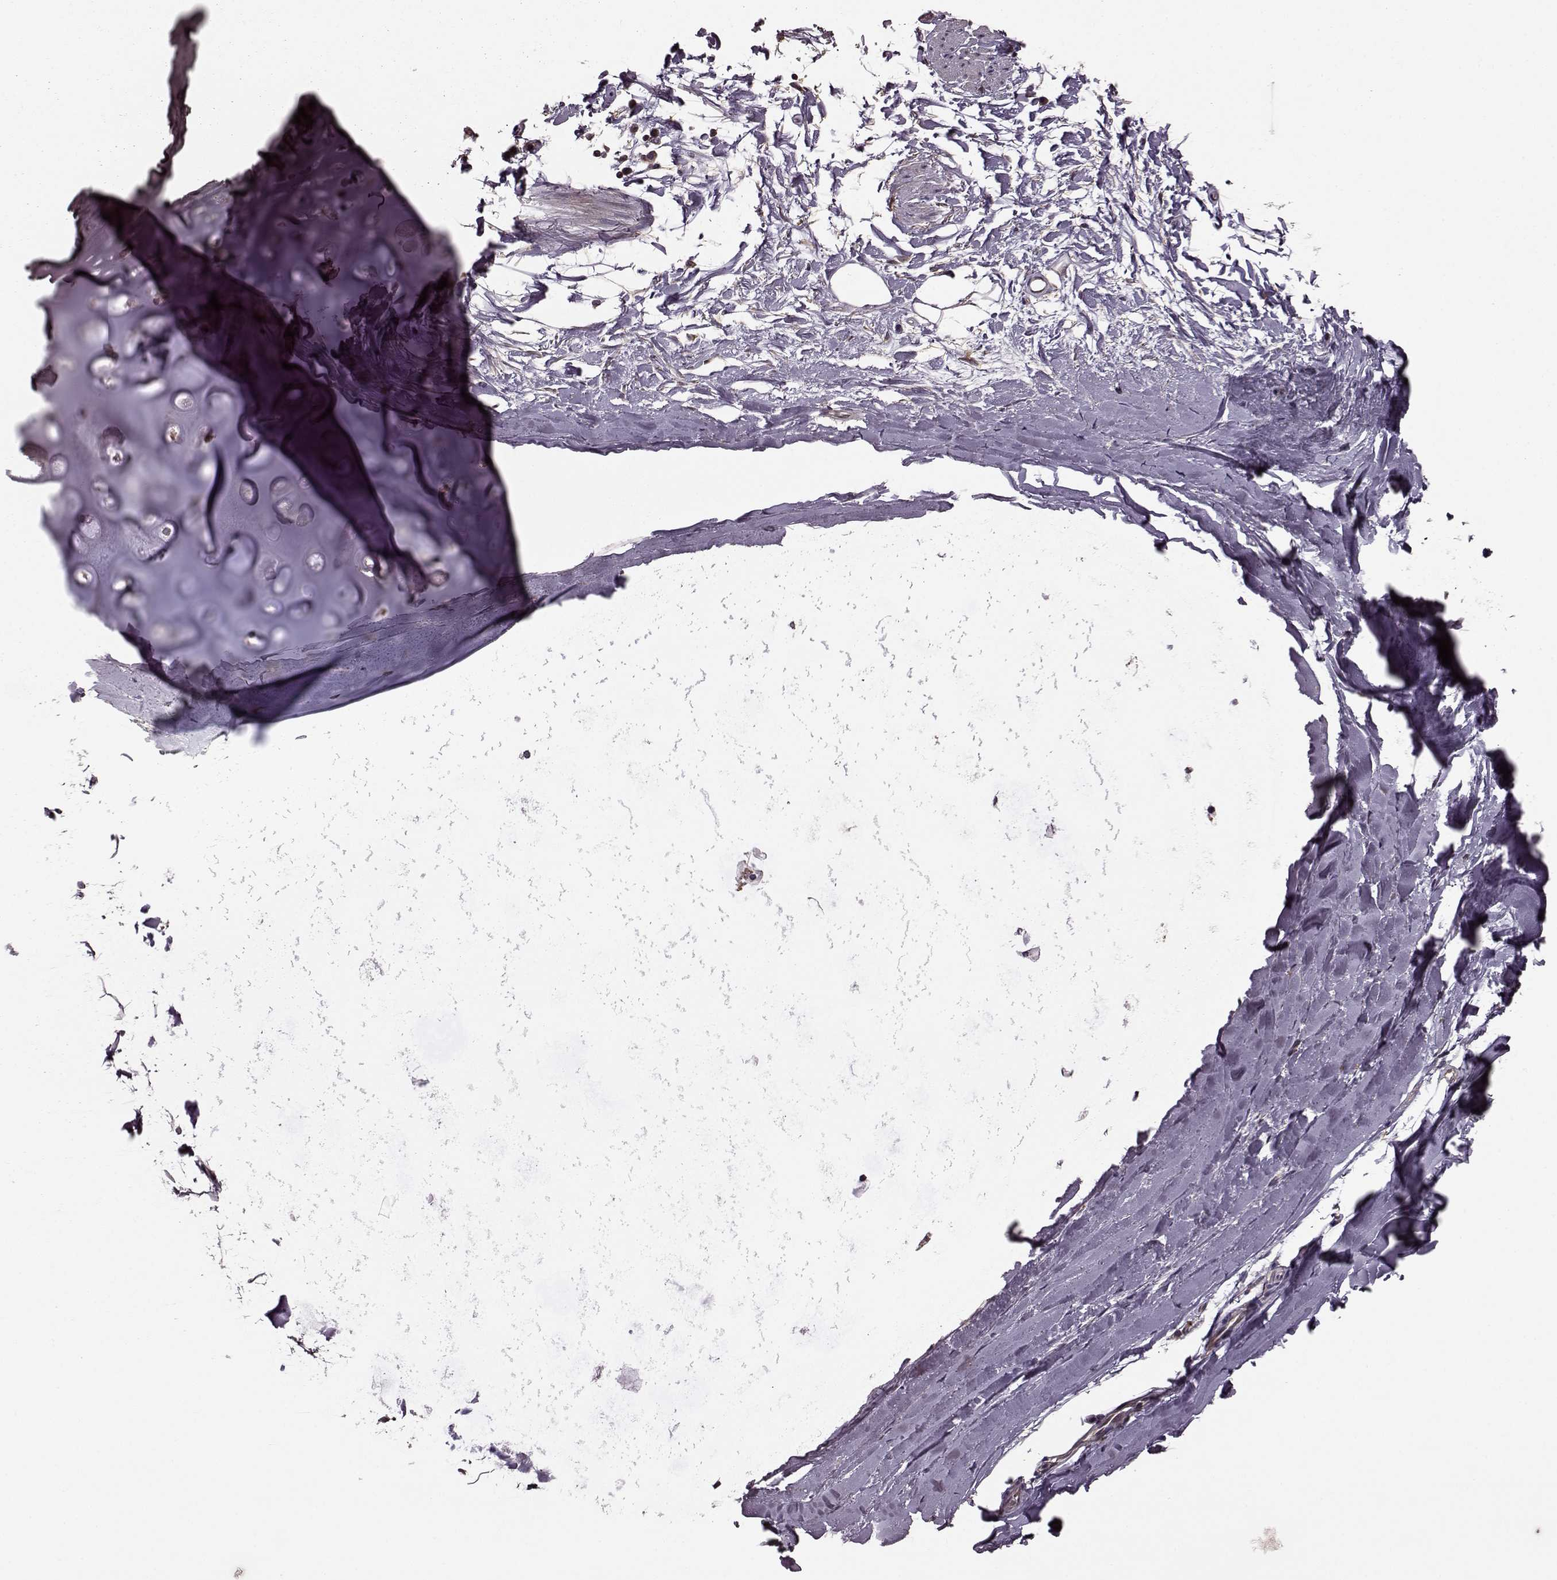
{"staining": {"intensity": "negative", "quantity": "none", "location": "none"}, "tissue": "soft tissue", "cell_type": "Chondrocytes", "image_type": "normal", "snomed": [{"axis": "morphology", "description": "Normal tissue, NOS"}, {"axis": "topography", "description": "Lymph node"}, {"axis": "topography", "description": "Bronchus"}], "caption": "The micrograph displays no significant staining in chondrocytes of soft tissue.", "gene": "FNIP2", "patient": {"sex": "female", "age": 70}}